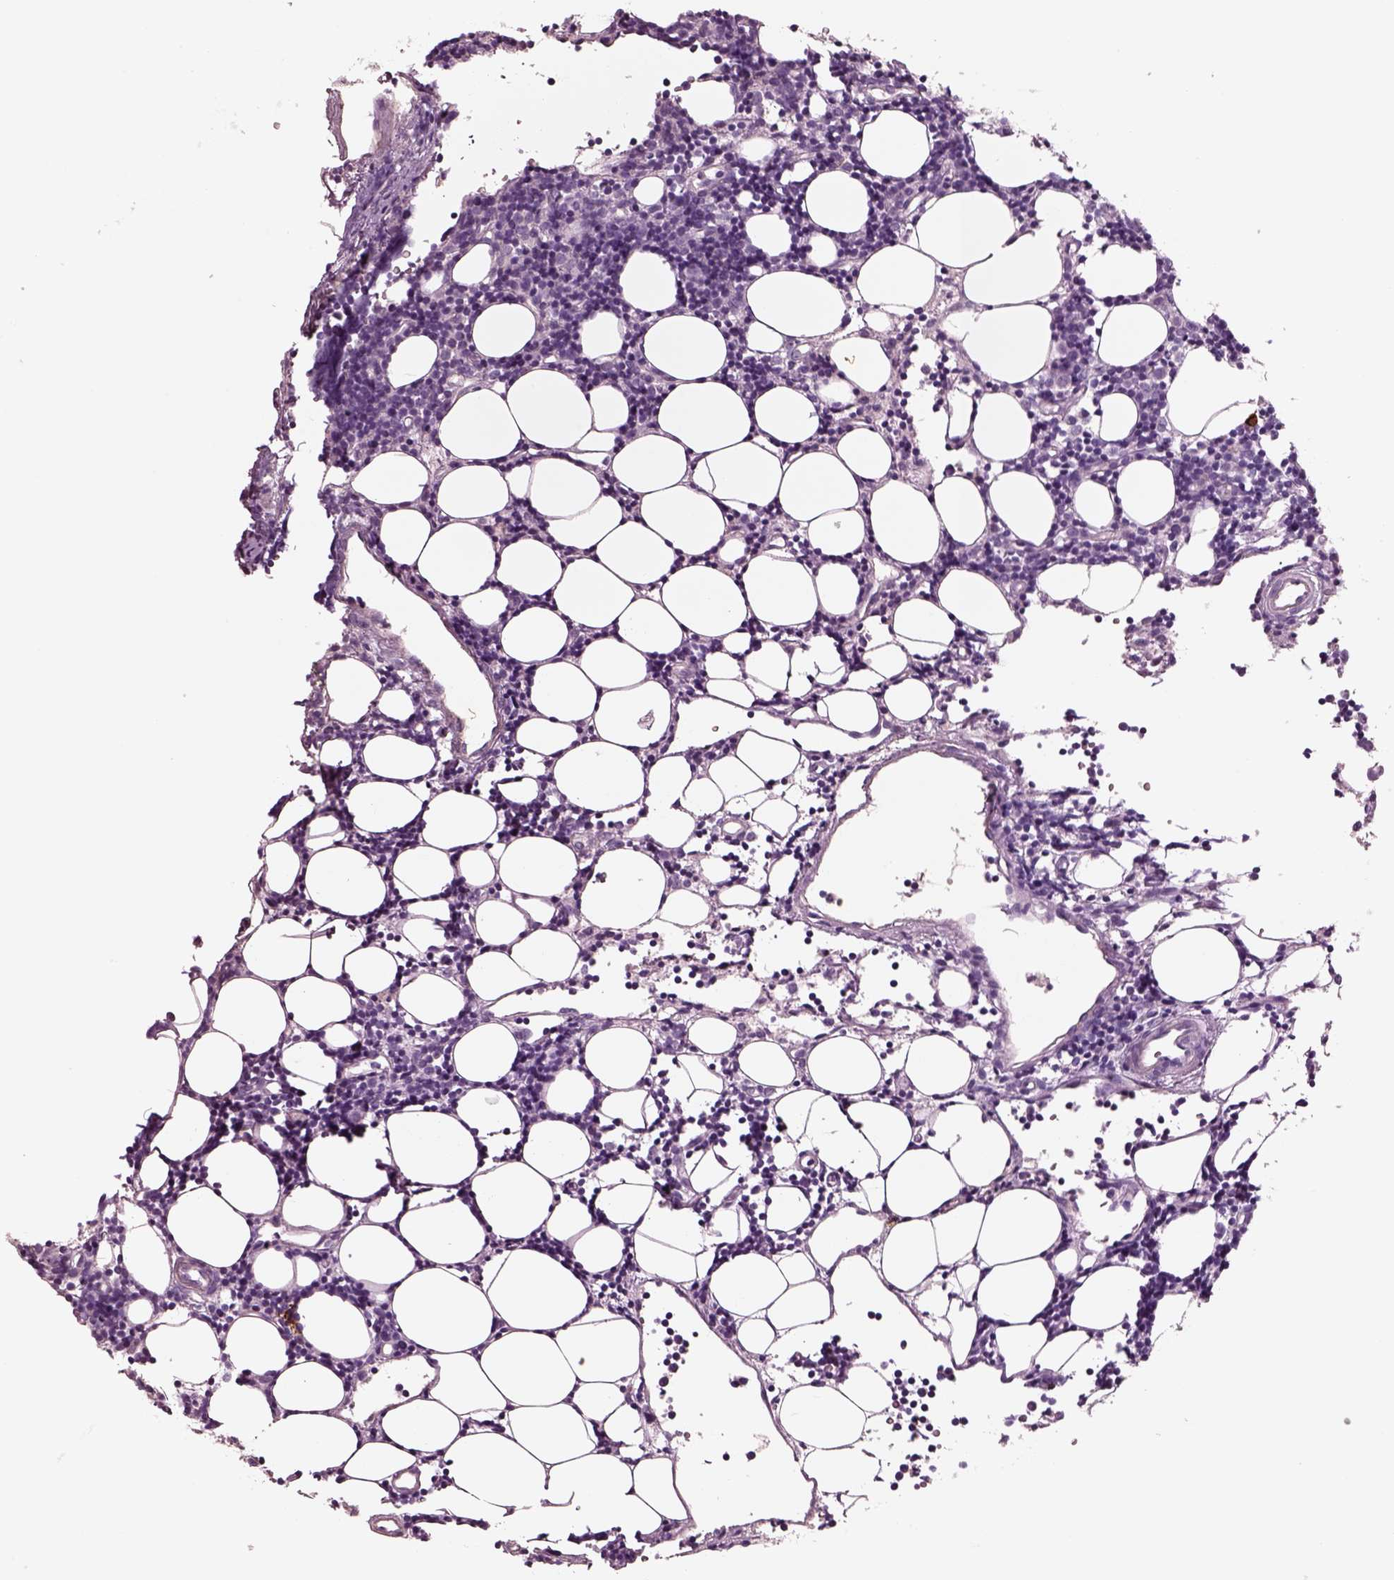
{"staining": {"intensity": "negative", "quantity": "none", "location": "none"}, "tissue": "lymph node", "cell_type": "Germinal center cells", "image_type": "normal", "snomed": [{"axis": "morphology", "description": "Normal tissue, NOS"}, {"axis": "topography", "description": "Lymph node"}], "caption": "This micrograph is of unremarkable lymph node stained with immunohistochemistry to label a protein in brown with the nuclei are counter-stained blue. There is no staining in germinal center cells. Brightfield microscopy of immunohistochemistry (IHC) stained with DAB (3,3'-diaminobenzidine) (brown) and hematoxylin (blue), captured at high magnification.", "gene": "IGLL1", "patient": {"sex": "female", "age": 41}}